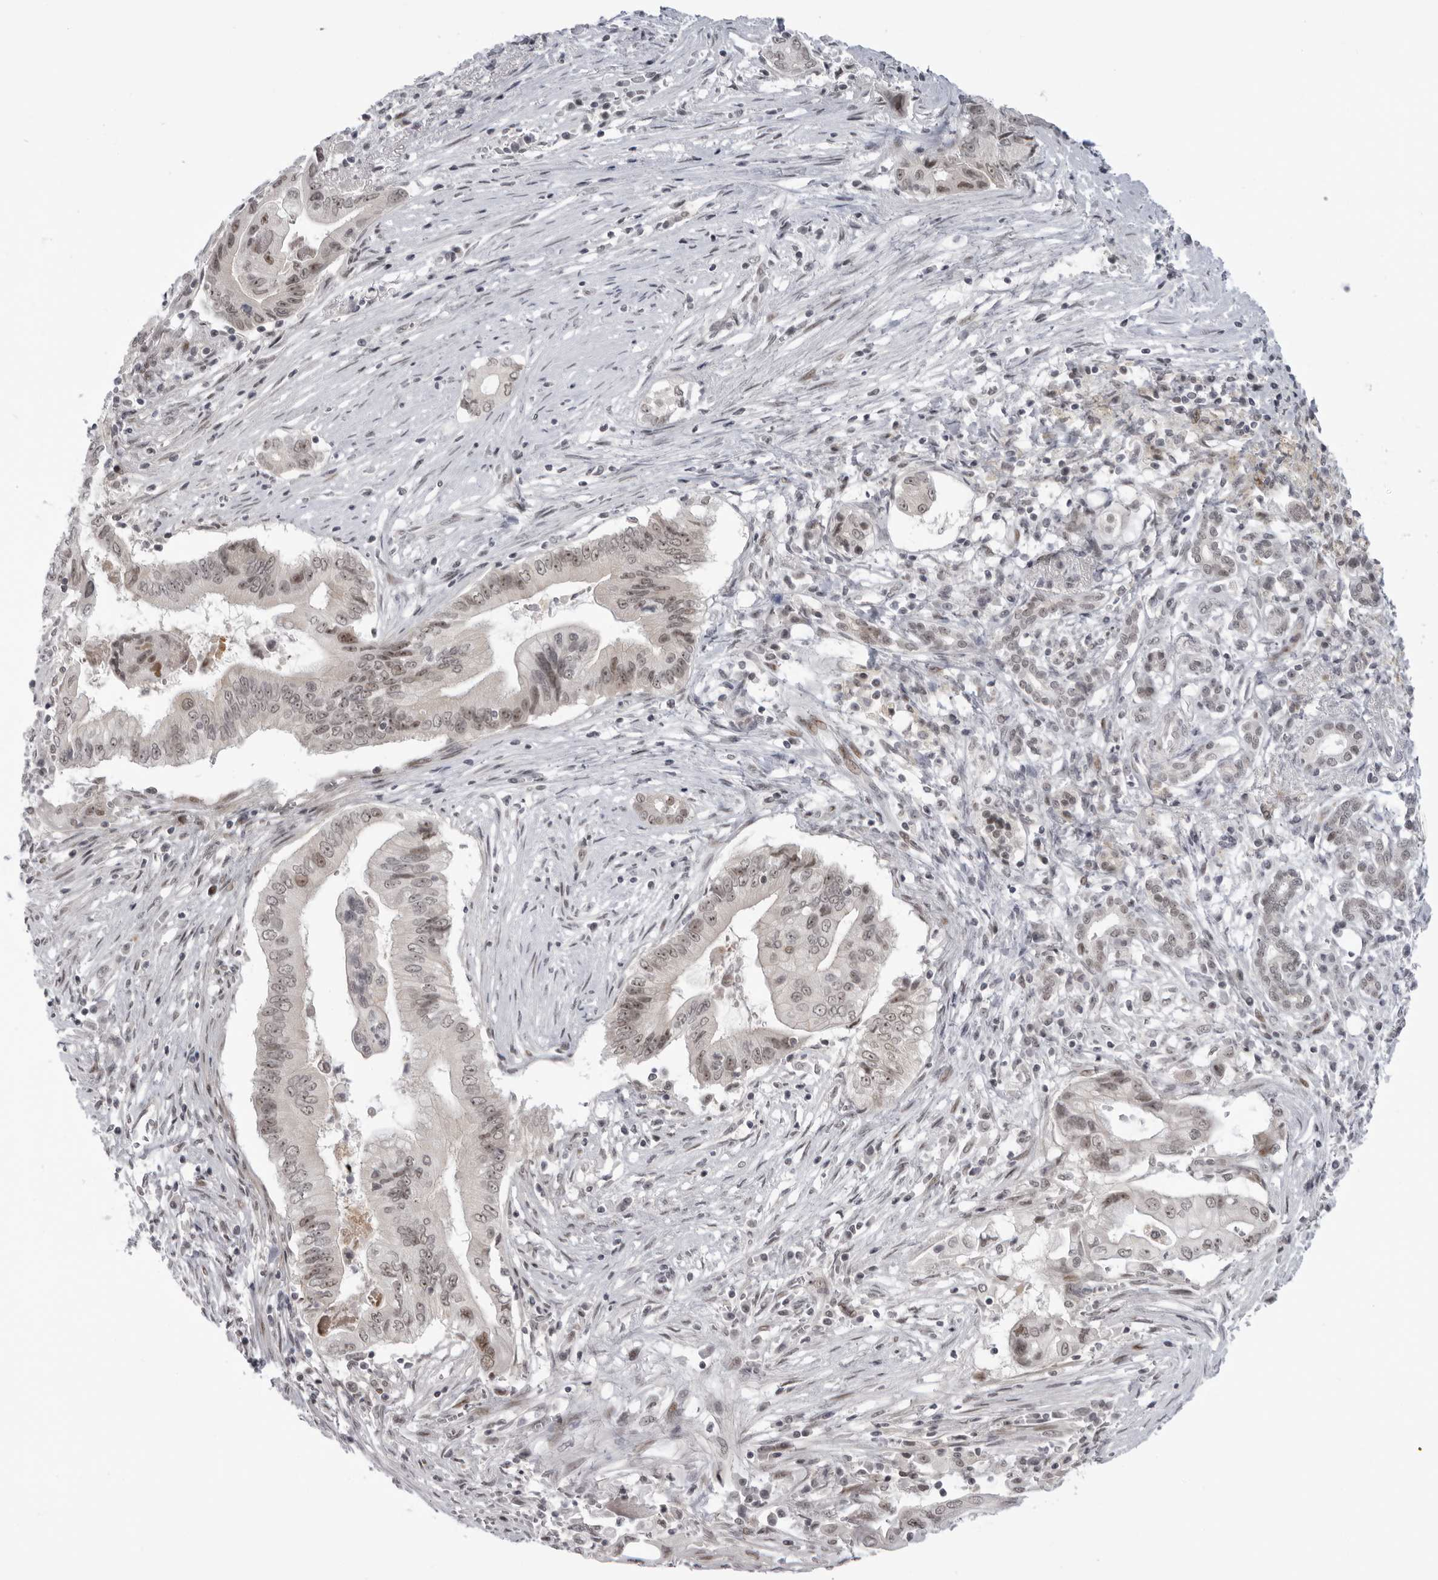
{"staining": {"intensity": "weak", "quantity": ">75%", "location": "nuclear"}, "tissue": "pancreatic cancer", "cell_type": "Tumor cells", "image_type": "cancer", "snomed": [{"axis": "morphology", "description": "Adenocarcinoma, NOS"}, {"axis": "topography", "description": "Pancreas"}], "caption": "IHC (DAB (3,3'-diaminobenzidine)) staining of human pancreatic cancer exhibits weak nuclear protein positivity in approximately >75% of tumor cells. The staining was performed using DAB (3,3'-diaminobenzidine), with brown indicating positive protein expression. Nuclei are stained blue with hematoxylin.", "gene": "ALPK2", "patient": {"sex": "male", "age": 78}}